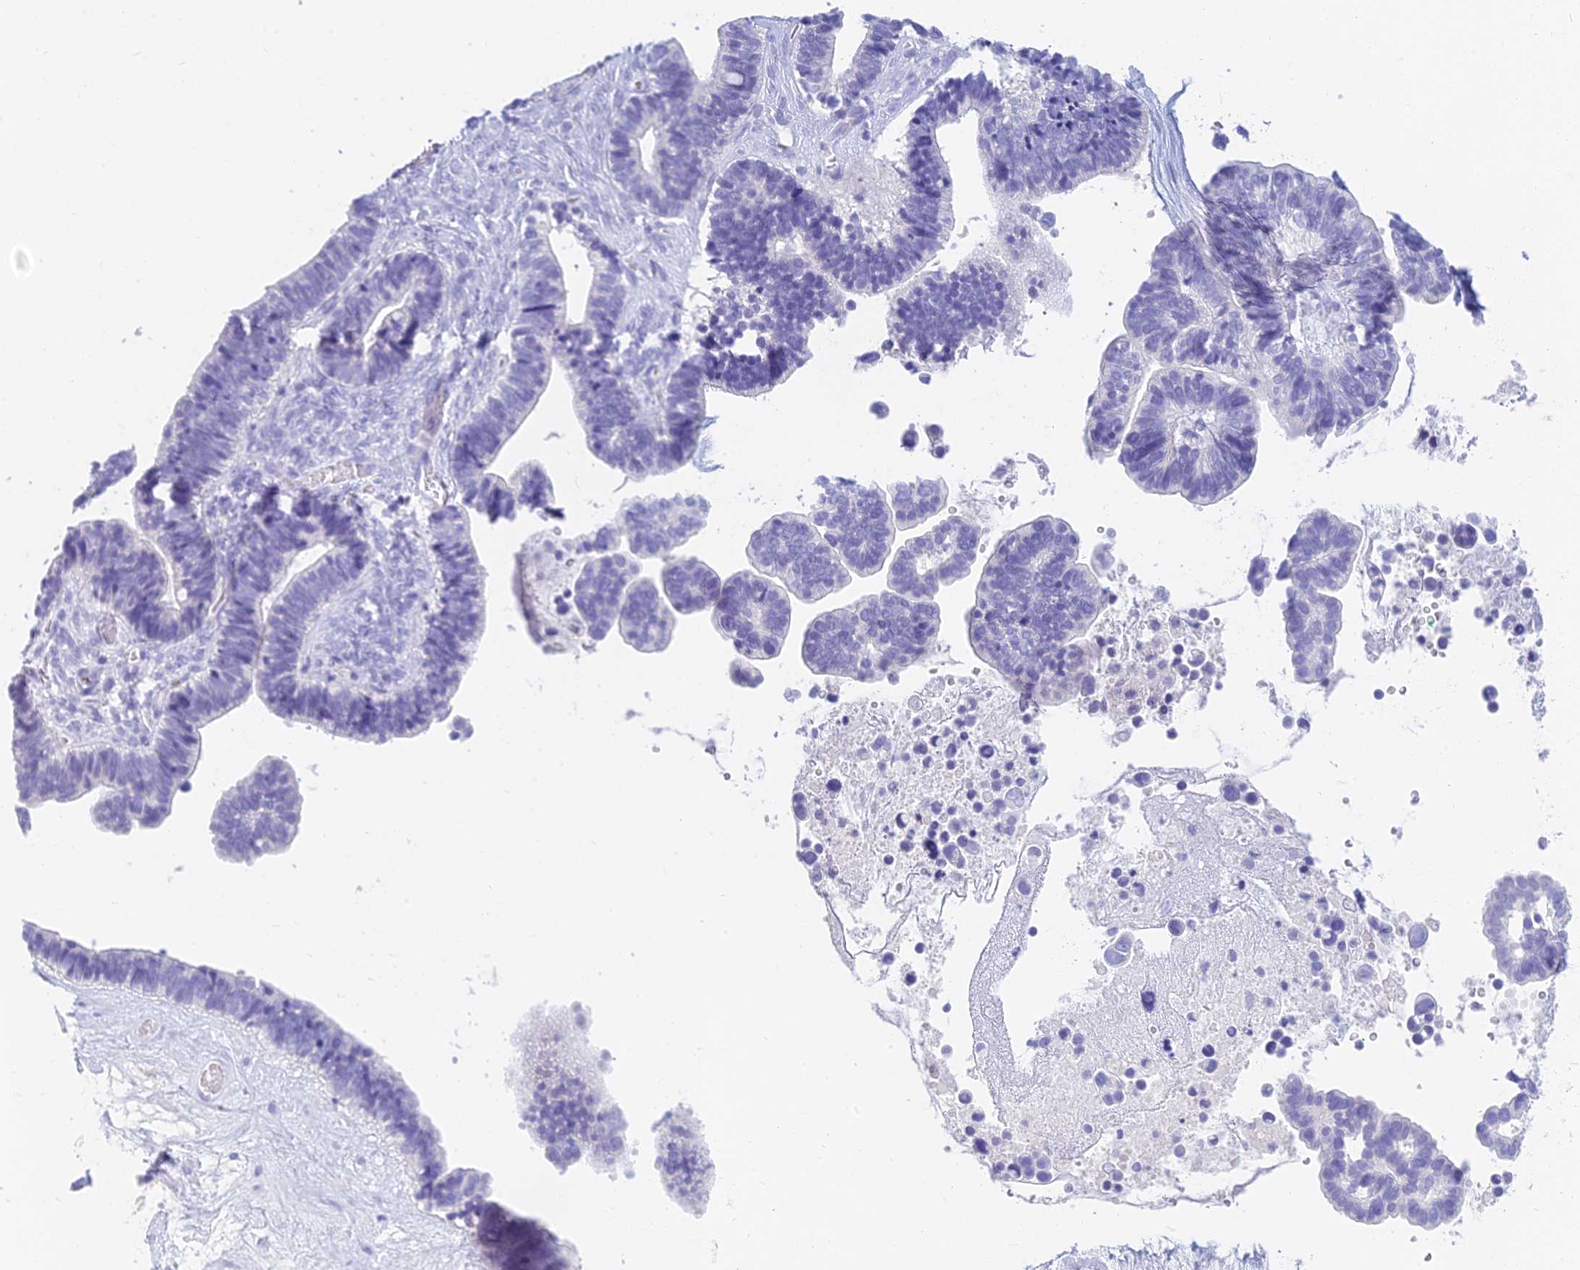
{"staining": {"intensity": "negative", "quantity": "none", "location": "none"}, "tissue": "ovarian cancer", "cell_type": "Tumor cells", "image_type": "cancer", "snomed": [{"axis": "morphology", "description": "Cystadenocarcinoma, serous, NOS"}, {"axis": "topography", "description": "Ovary"}], "caption": "Immunohistochemistry of serous cystadenocarcinoma (ovarian) reveals no staining in tumor cells.", "gene": "SLC36A2", "patient": {"sex": "female", "age": 56}}